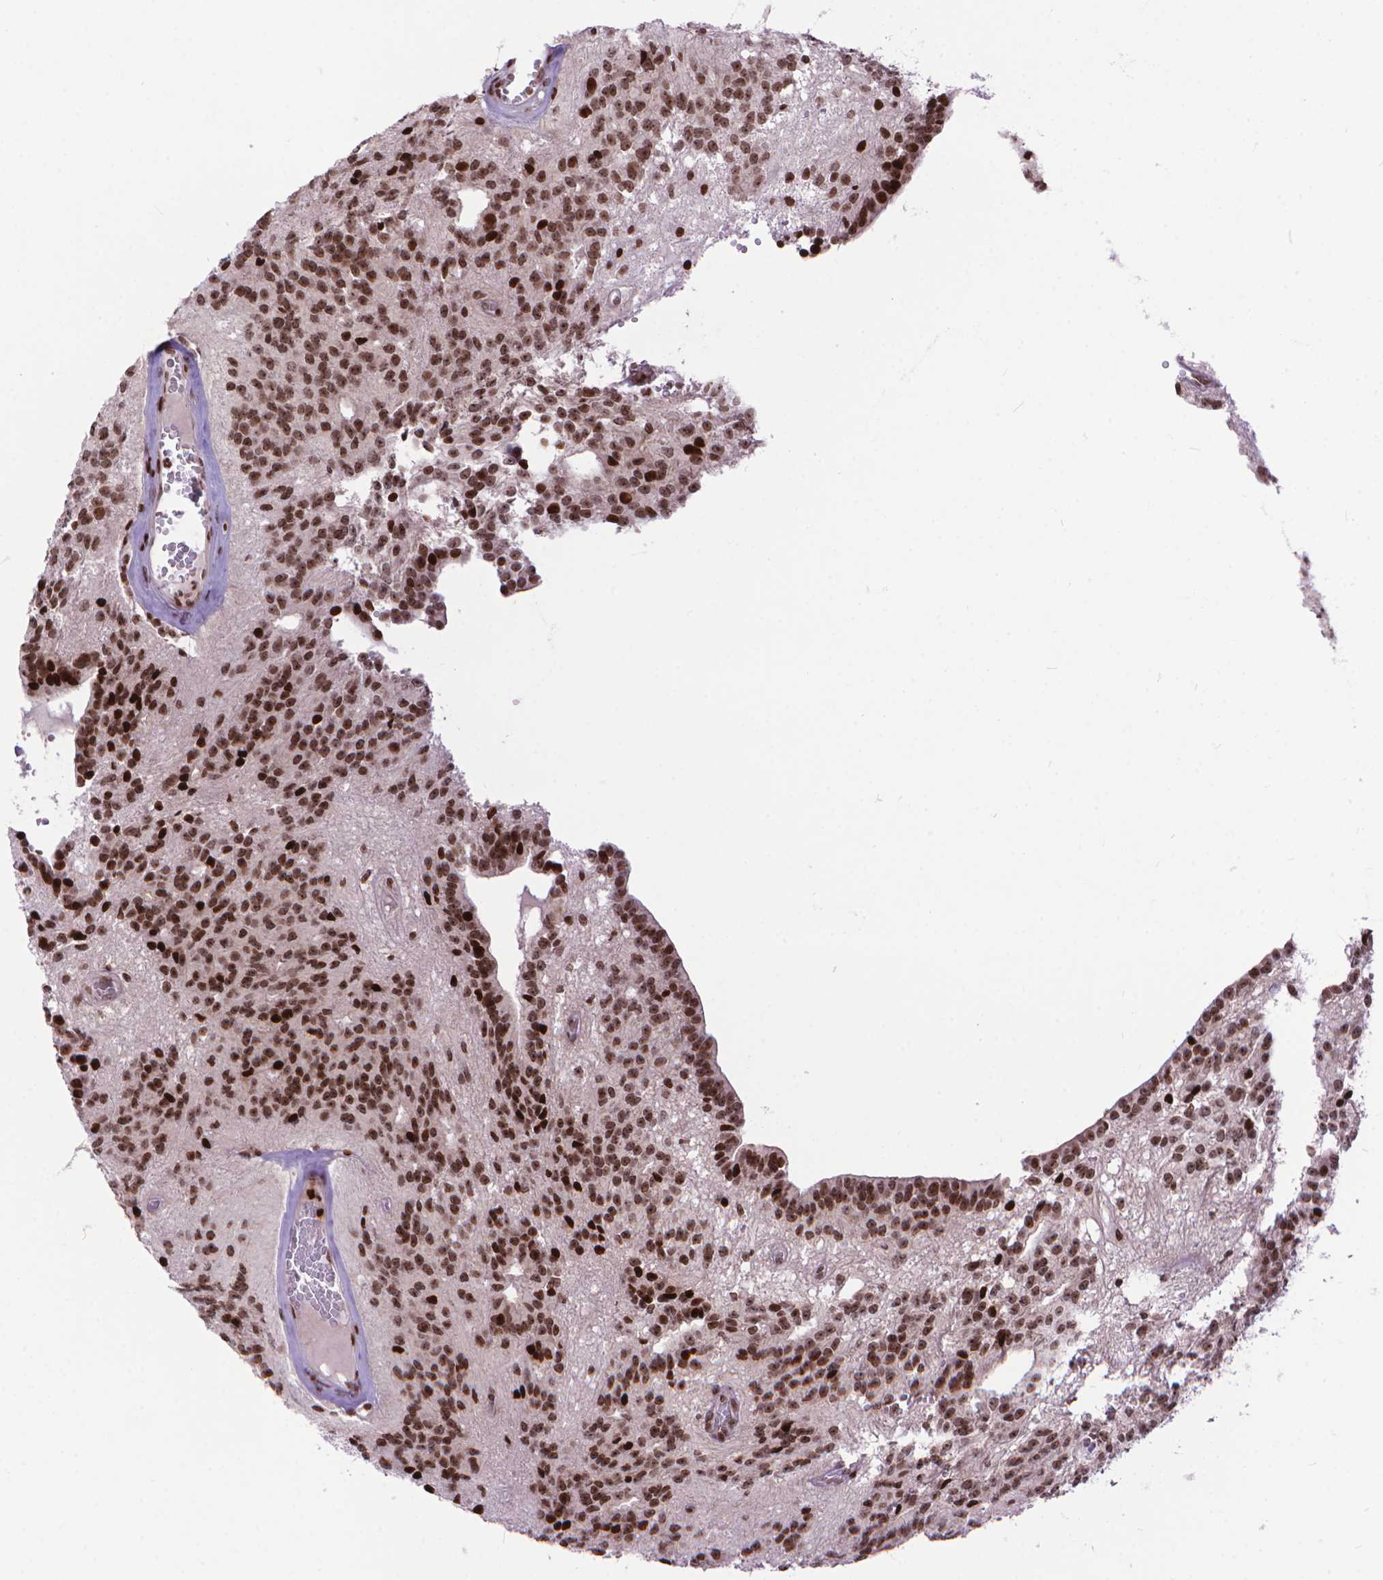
{"staining": {"intensity": "strong", "quantity": ">75%", "location": "nuclear"}, "tissue": "glioma", "cell_type": "Tumor cells", "image_type": "cancer", "snomed": [{"axis": "morphology", "description": "Glioma, malignant, Low grade"}, {"axis": "topography", "description": "Brain"}], "caption": "Tumor cells exhibit high levels of strong nuclear positivity in about >75% of cells in glioma. (DAB IHC with brightfield microscopy, high magnification).", "gene": "AMER1", "patient": {"sex": "male", "age": 31}}